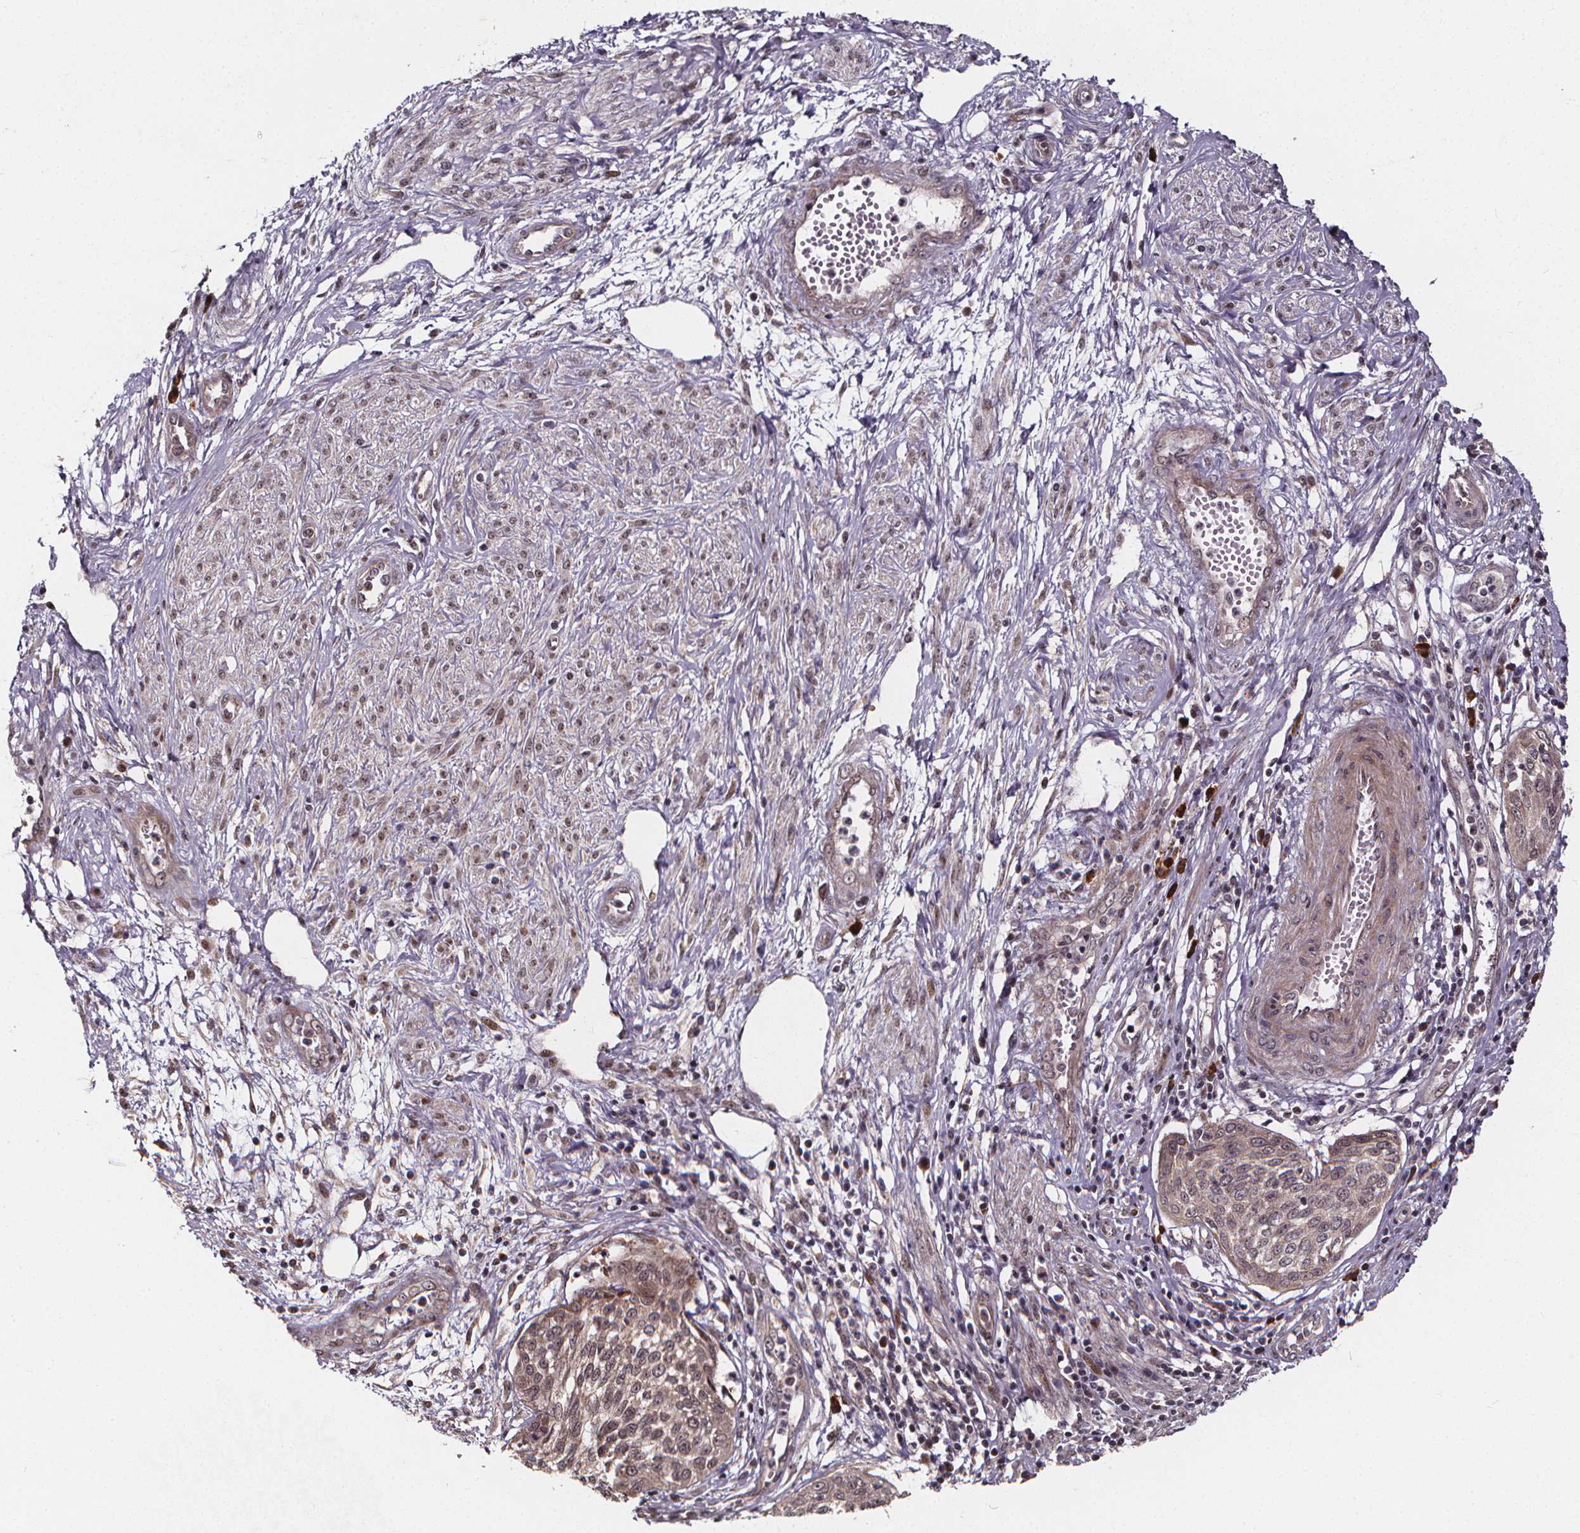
{"staining": {"intensity": "weak", "quantity": "25%-75%", "location": "cytoplasmic/membranous,nuclear"}, "tissue": "cervical cancer", "cell_type": "Tumor cells", "image_type": "cancer", "snomed": [{"axis": "morphology", "description": "Squamous cell carcinoma, NOS"}, {"axis": "topography", "description": "Cervix"}], "caption": "Human cervical cancer stained with a protein marker demonstrates weak staining in tumor cells.", "gene": "DDIT3", "patient": {"sex": "female", "age": 34}}